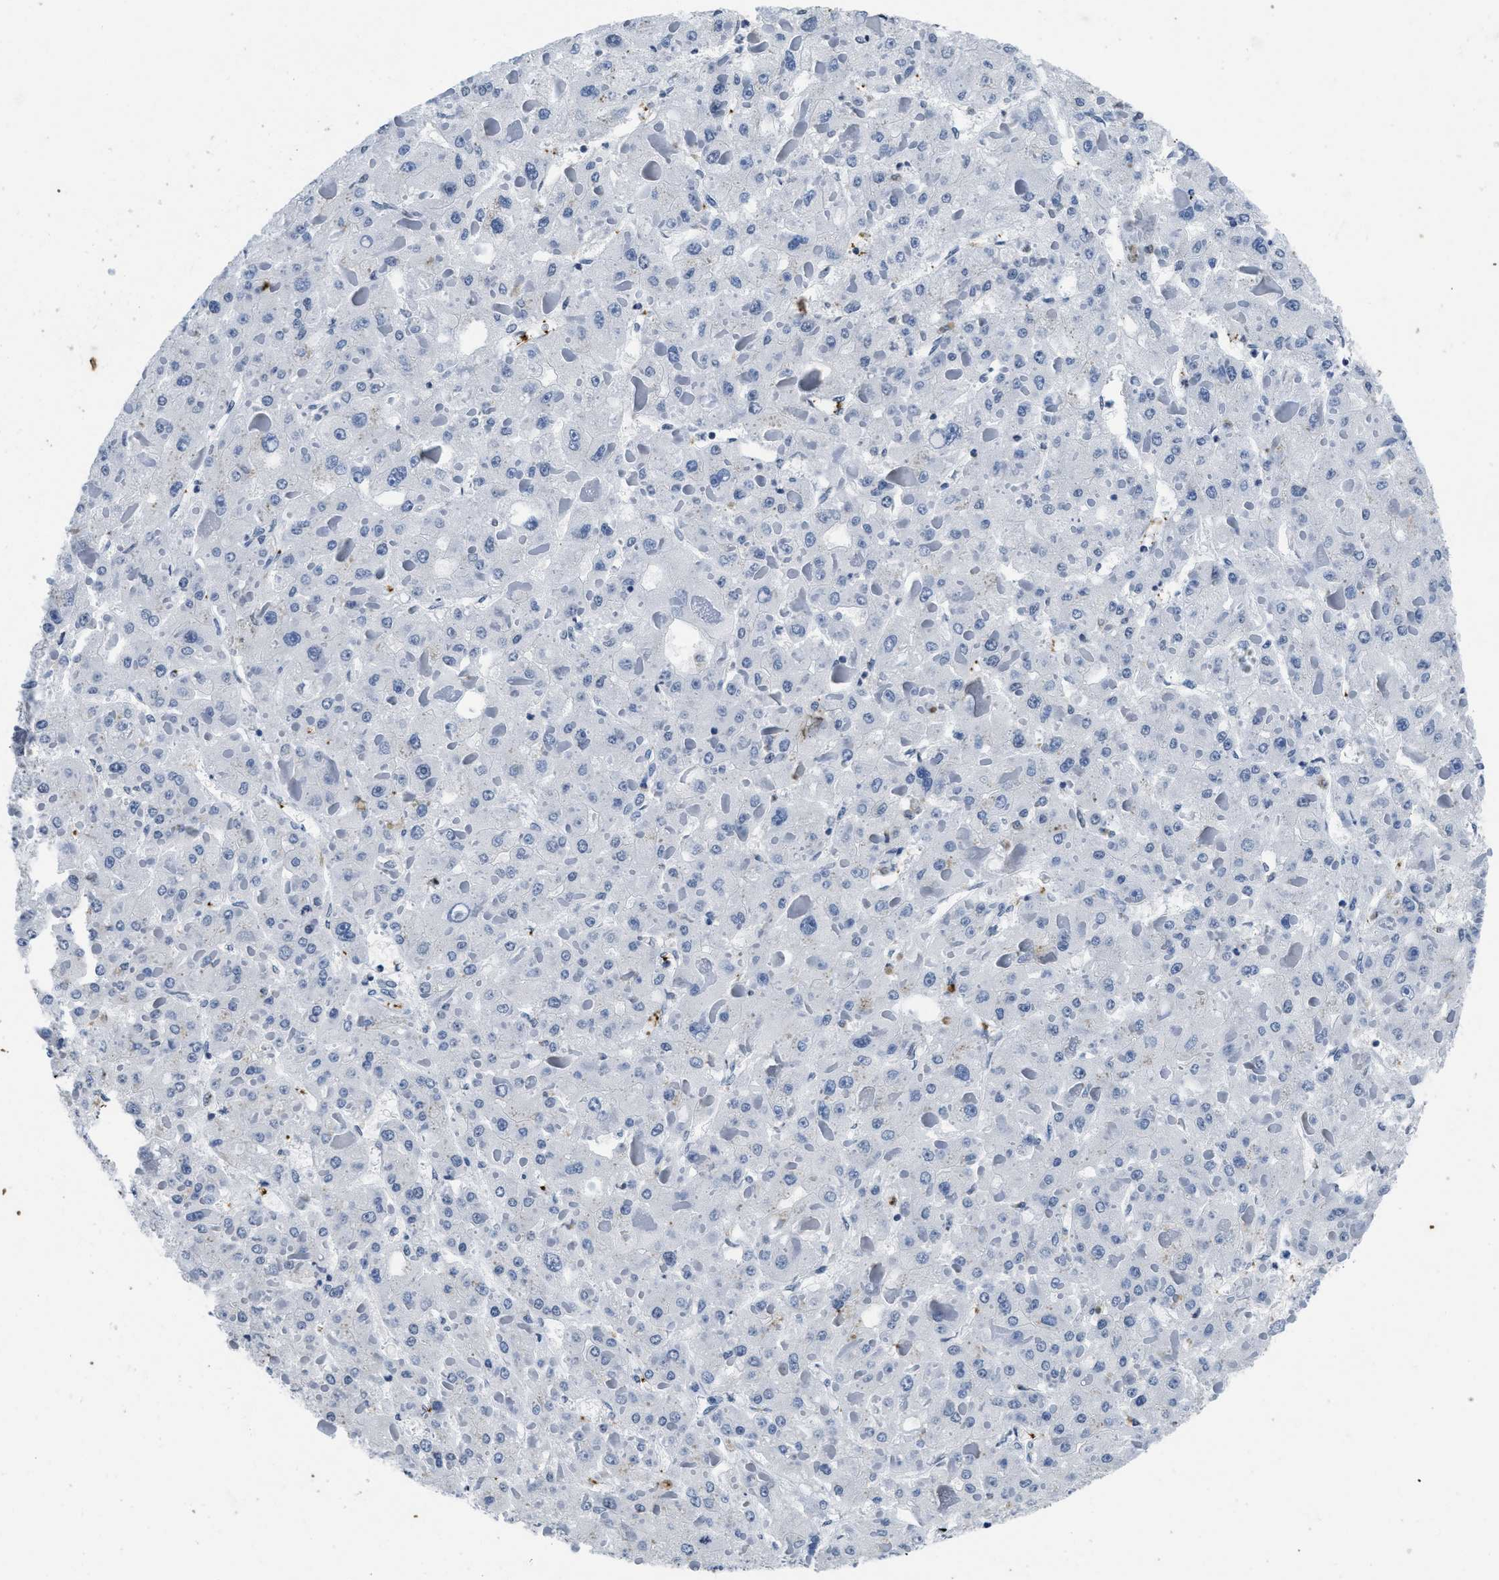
{"staining": {"intensity": "negative", "quantity": "none", "location": "none"}, "tissue": "liver cancer", "cell_type": "Tumor cells", "image_type": "cancer", "snomed": [{"axis": "morphology", "description": "Carcinoma, Hepatocellular, NOS"}, {"axis": "topography", "description": "Liver"}], "caption": "Tumor cells are negative for protein expression in human liver hepatocellular carcinoma.", "gene": "ITGA2B", "patient": {"sex": "female", "age": 73}}